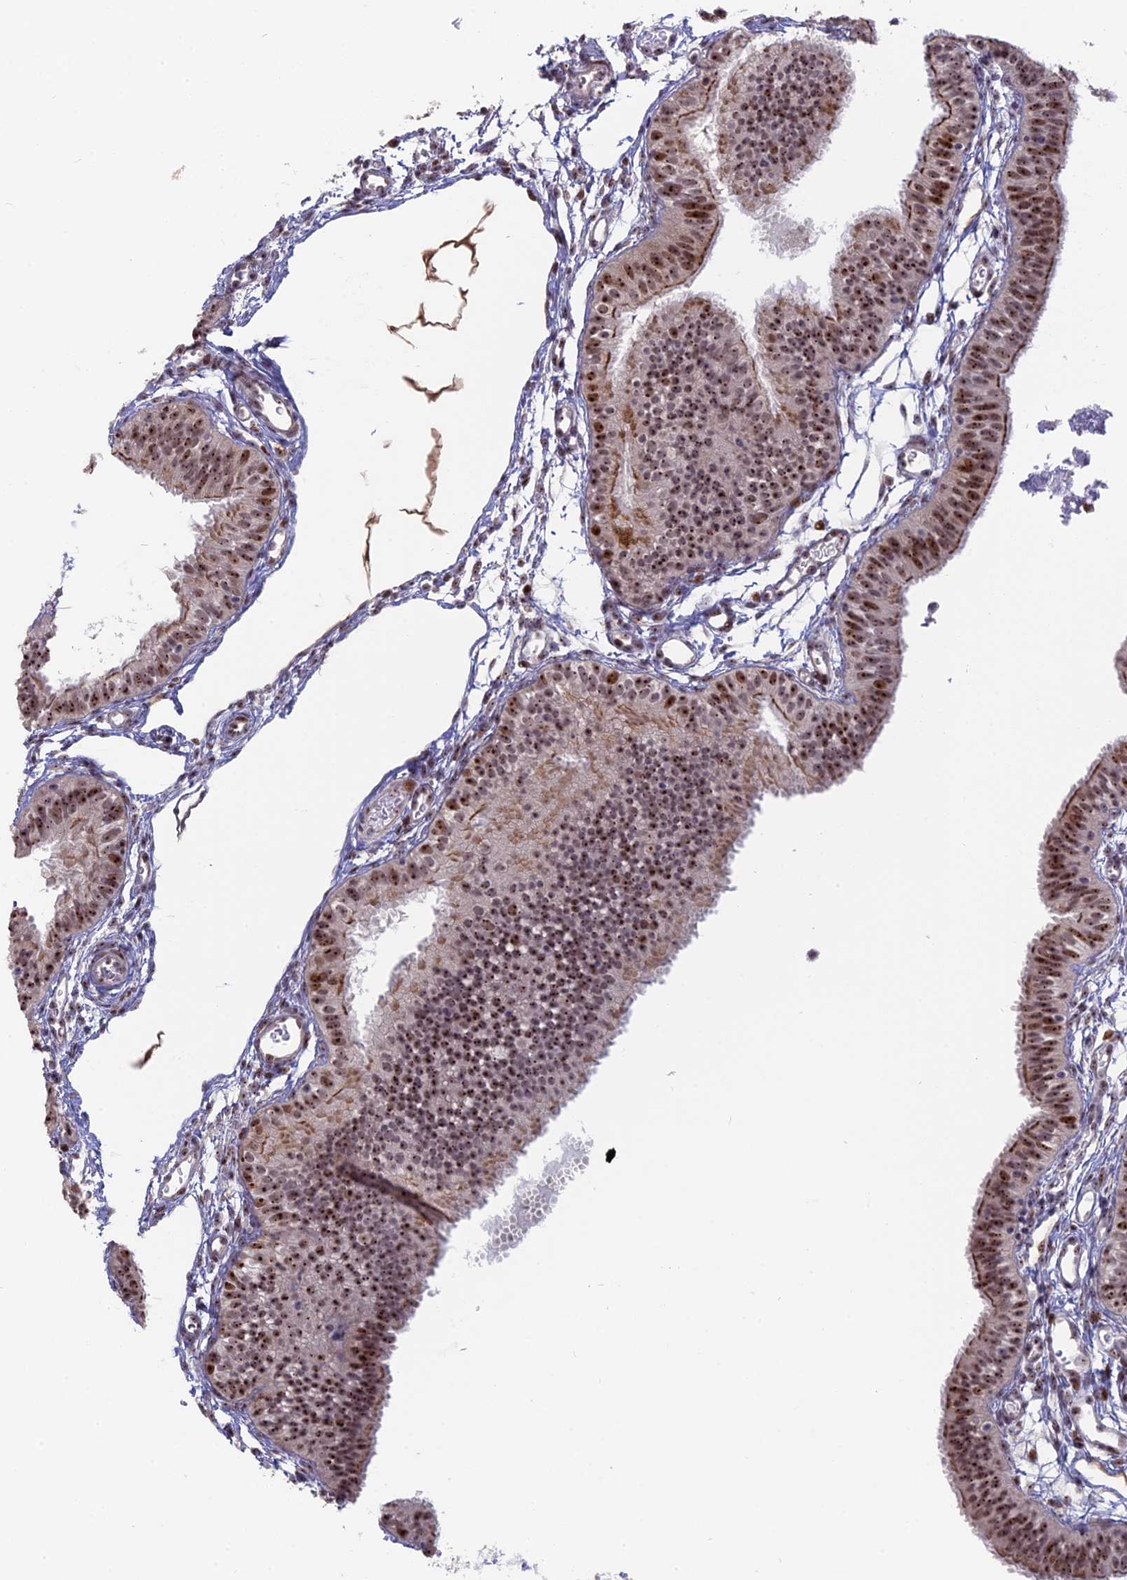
{"staining": {"intensity": "moderate", "quantity": ">75%", "location": "cytoplasmic/membranous,nuclear"}, "tissue": "fallopian tube", "cell_type": "Glandular cells", "image_type": "normal", "snomed": [{"axis": "morphology", "description": "Normal tissue, NOS"}, {"axis": "topography", "description": "Fallopian tube"}], "caption": "Protein staining of normal fallopian tube exhibits moderate cytoplasmic/membranous,nuclear expression in about >75% of glandular cells.", "gene": "FAM131A", "patient": {"sex": "female", "age": 35}}